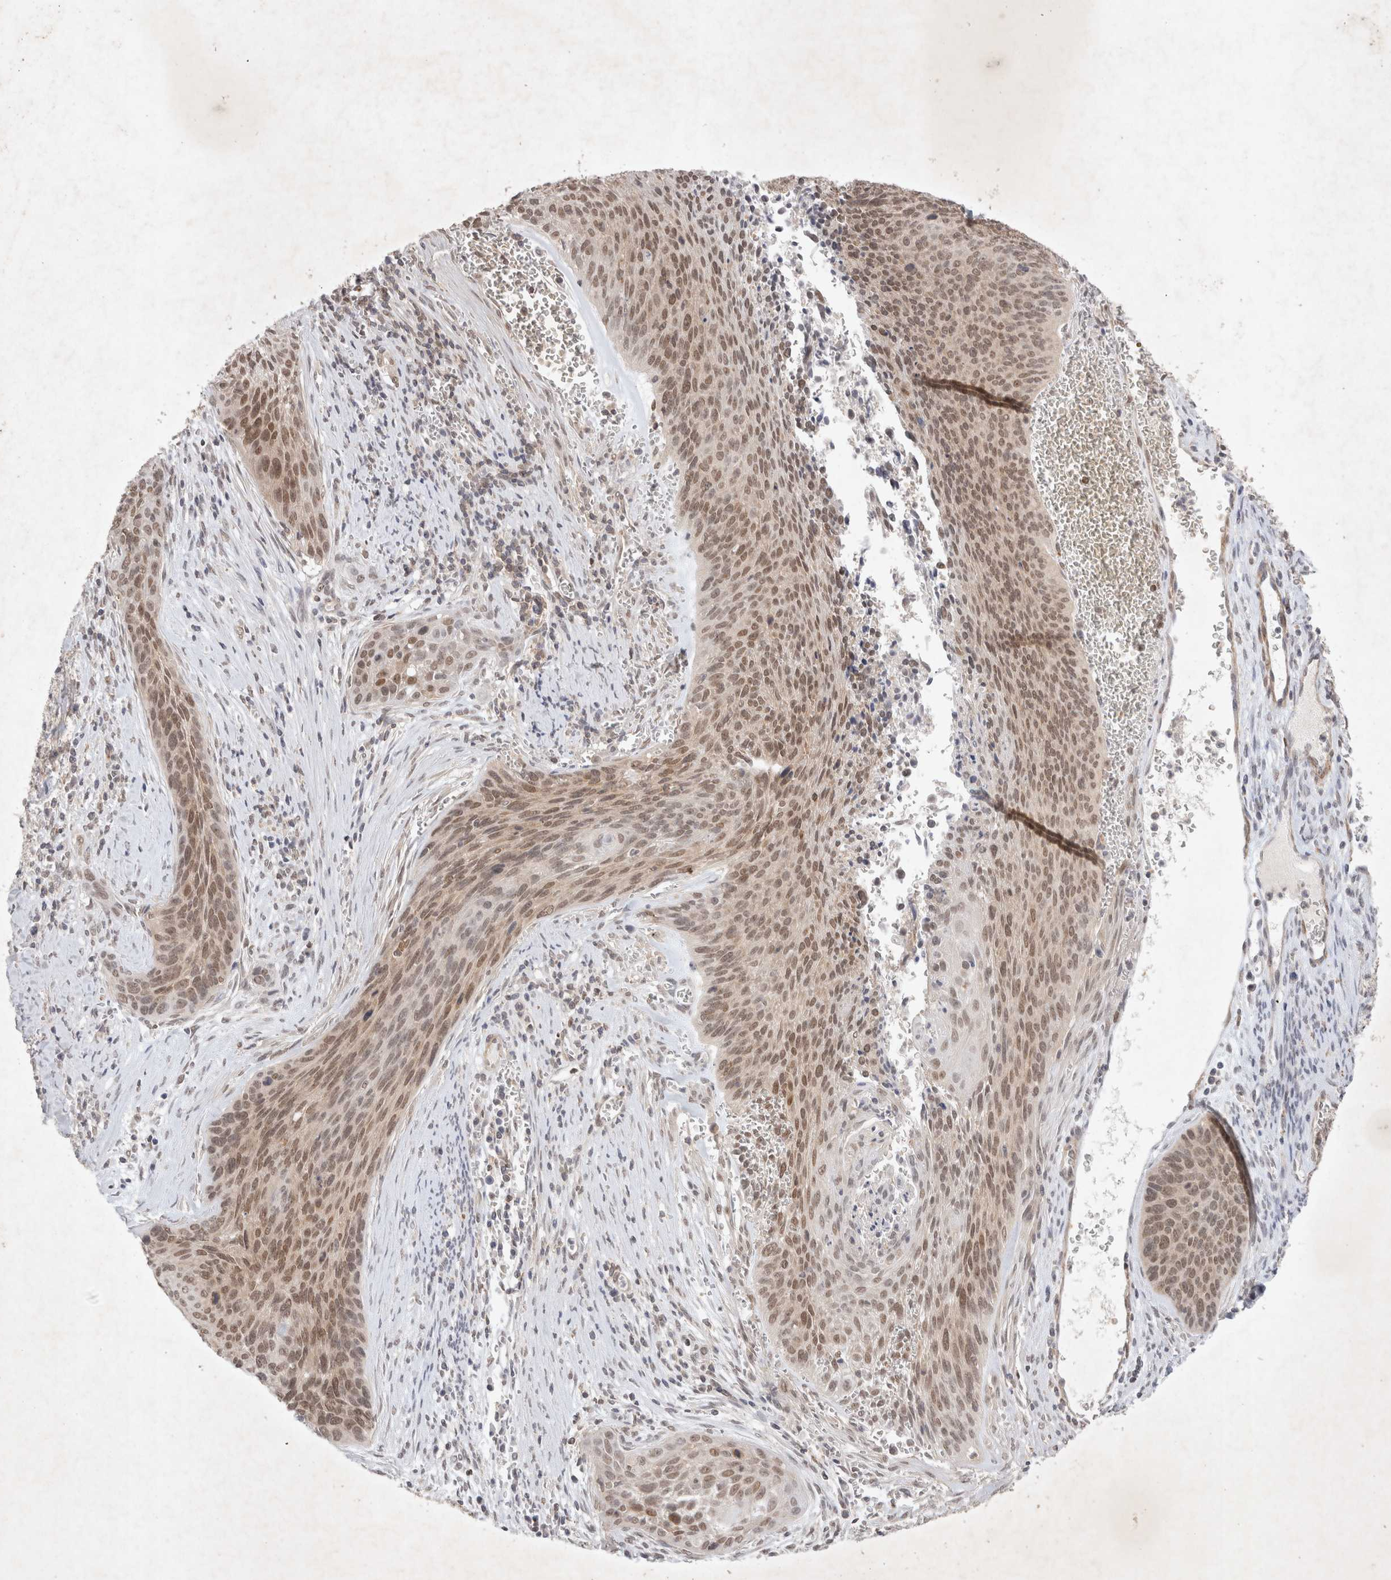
{"staining": {"intensity": "moderate", "quantity": ">75%", "location": "nuclear"}, "tissue": "cervical cancer", "cell_type": "Tumor cells", "image_type": "cancer", "snomed": [{"axis": "morphology", "description": "Squamous cell carcinoma, NOS"}, {"axis": "topography", "description": "Cervix"}], "caption": "Tumor cells reveal medium levels of moderate nuclear expression in approximately >75% of cells in squamous cell carcinoma (cervical).", "gene": "FBXO42", "patient": {"sex": "female", "age": 55}}